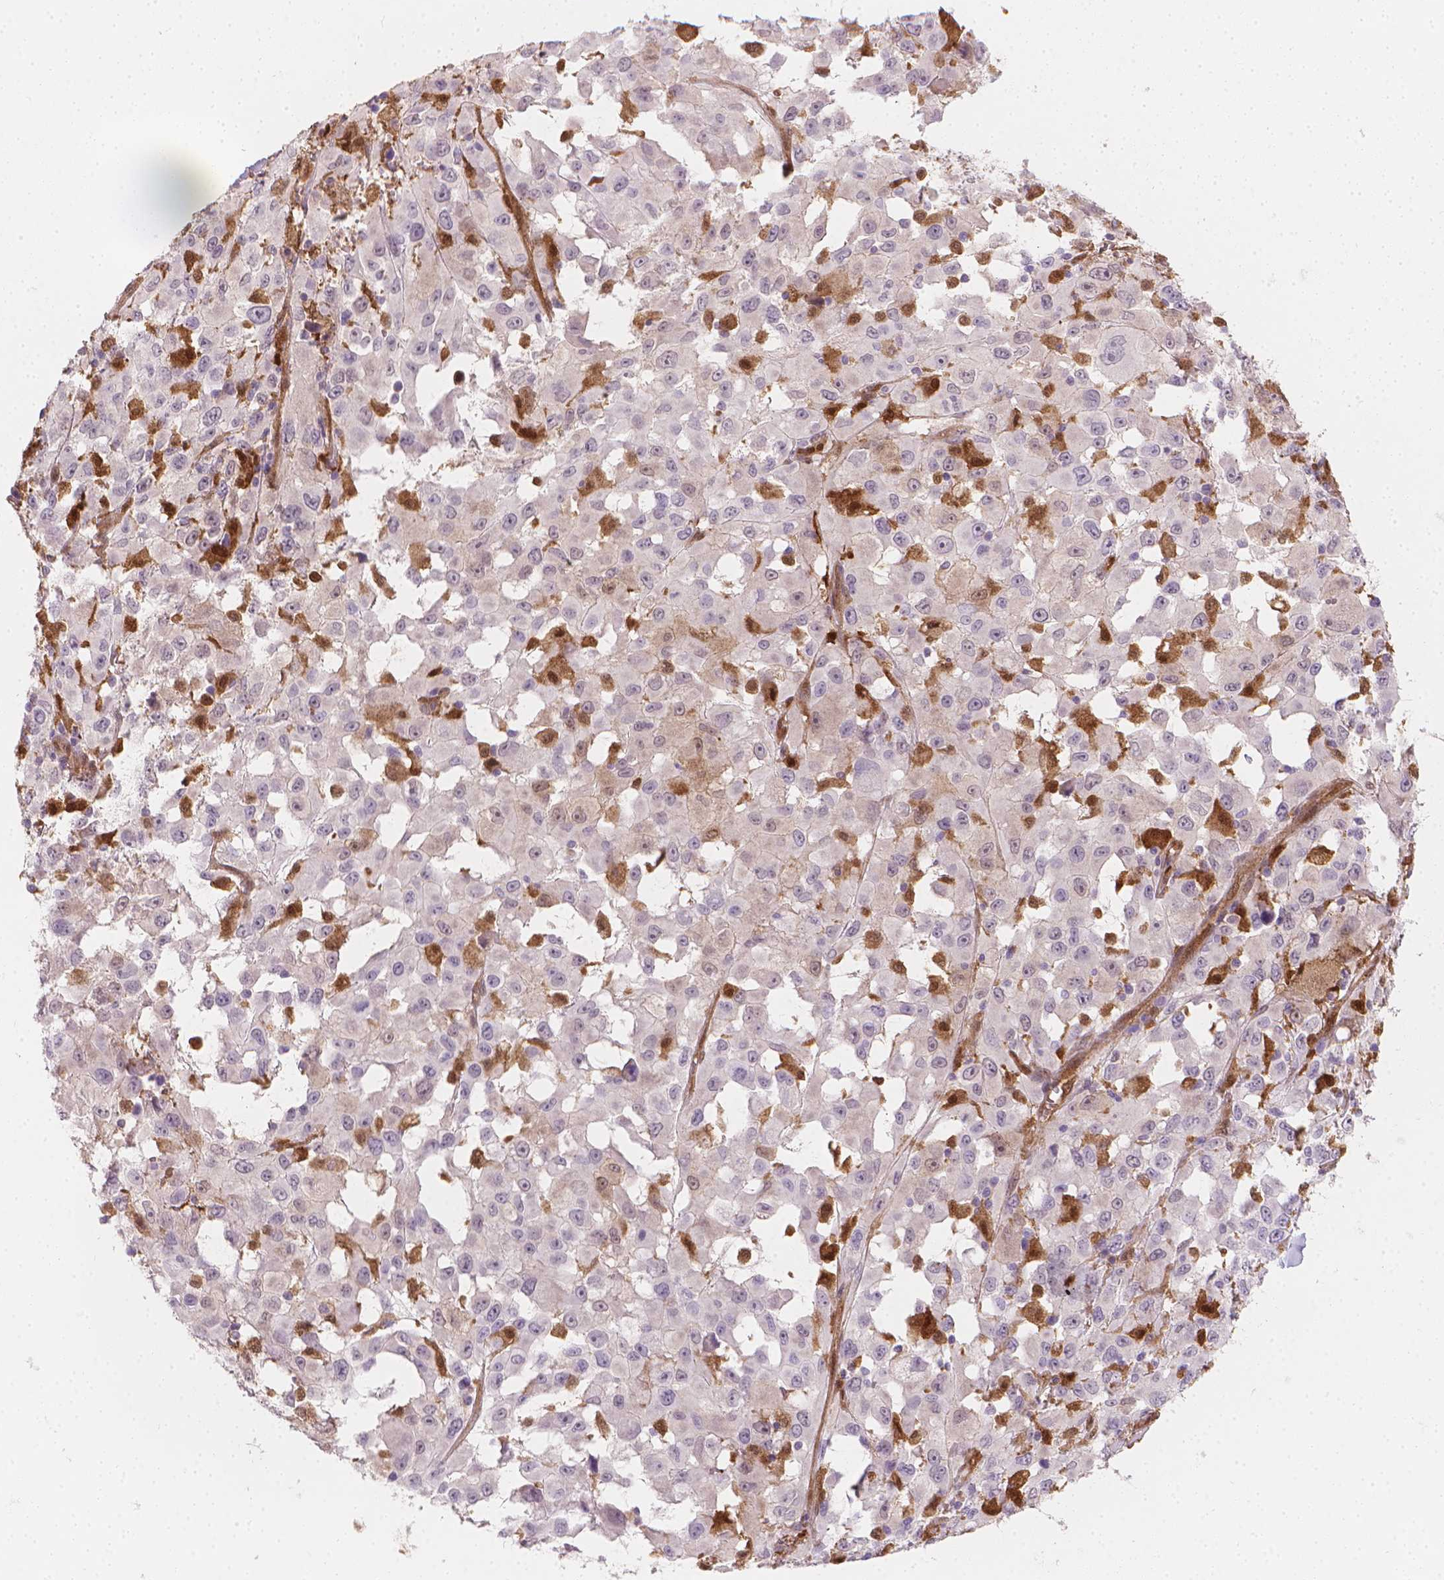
{"staining": {"intensity": "negative", "quantity": "none", "location": "none"}, "tissue": "melanoma", "cell_type": "Tumor cells", "image_type": "cancer", "snomed": [{"axis": "morphology", "description": "Malignant melanoma, Metastatic site"}, {"axis": "topography", "description": "Lymph node"}], "caption": "There is no significant expression in tumor cells of melanoma. Nuclei are stained in blue.", "gene": "TNFAIP2", "patient": {"sex": "male", "age": 50}}